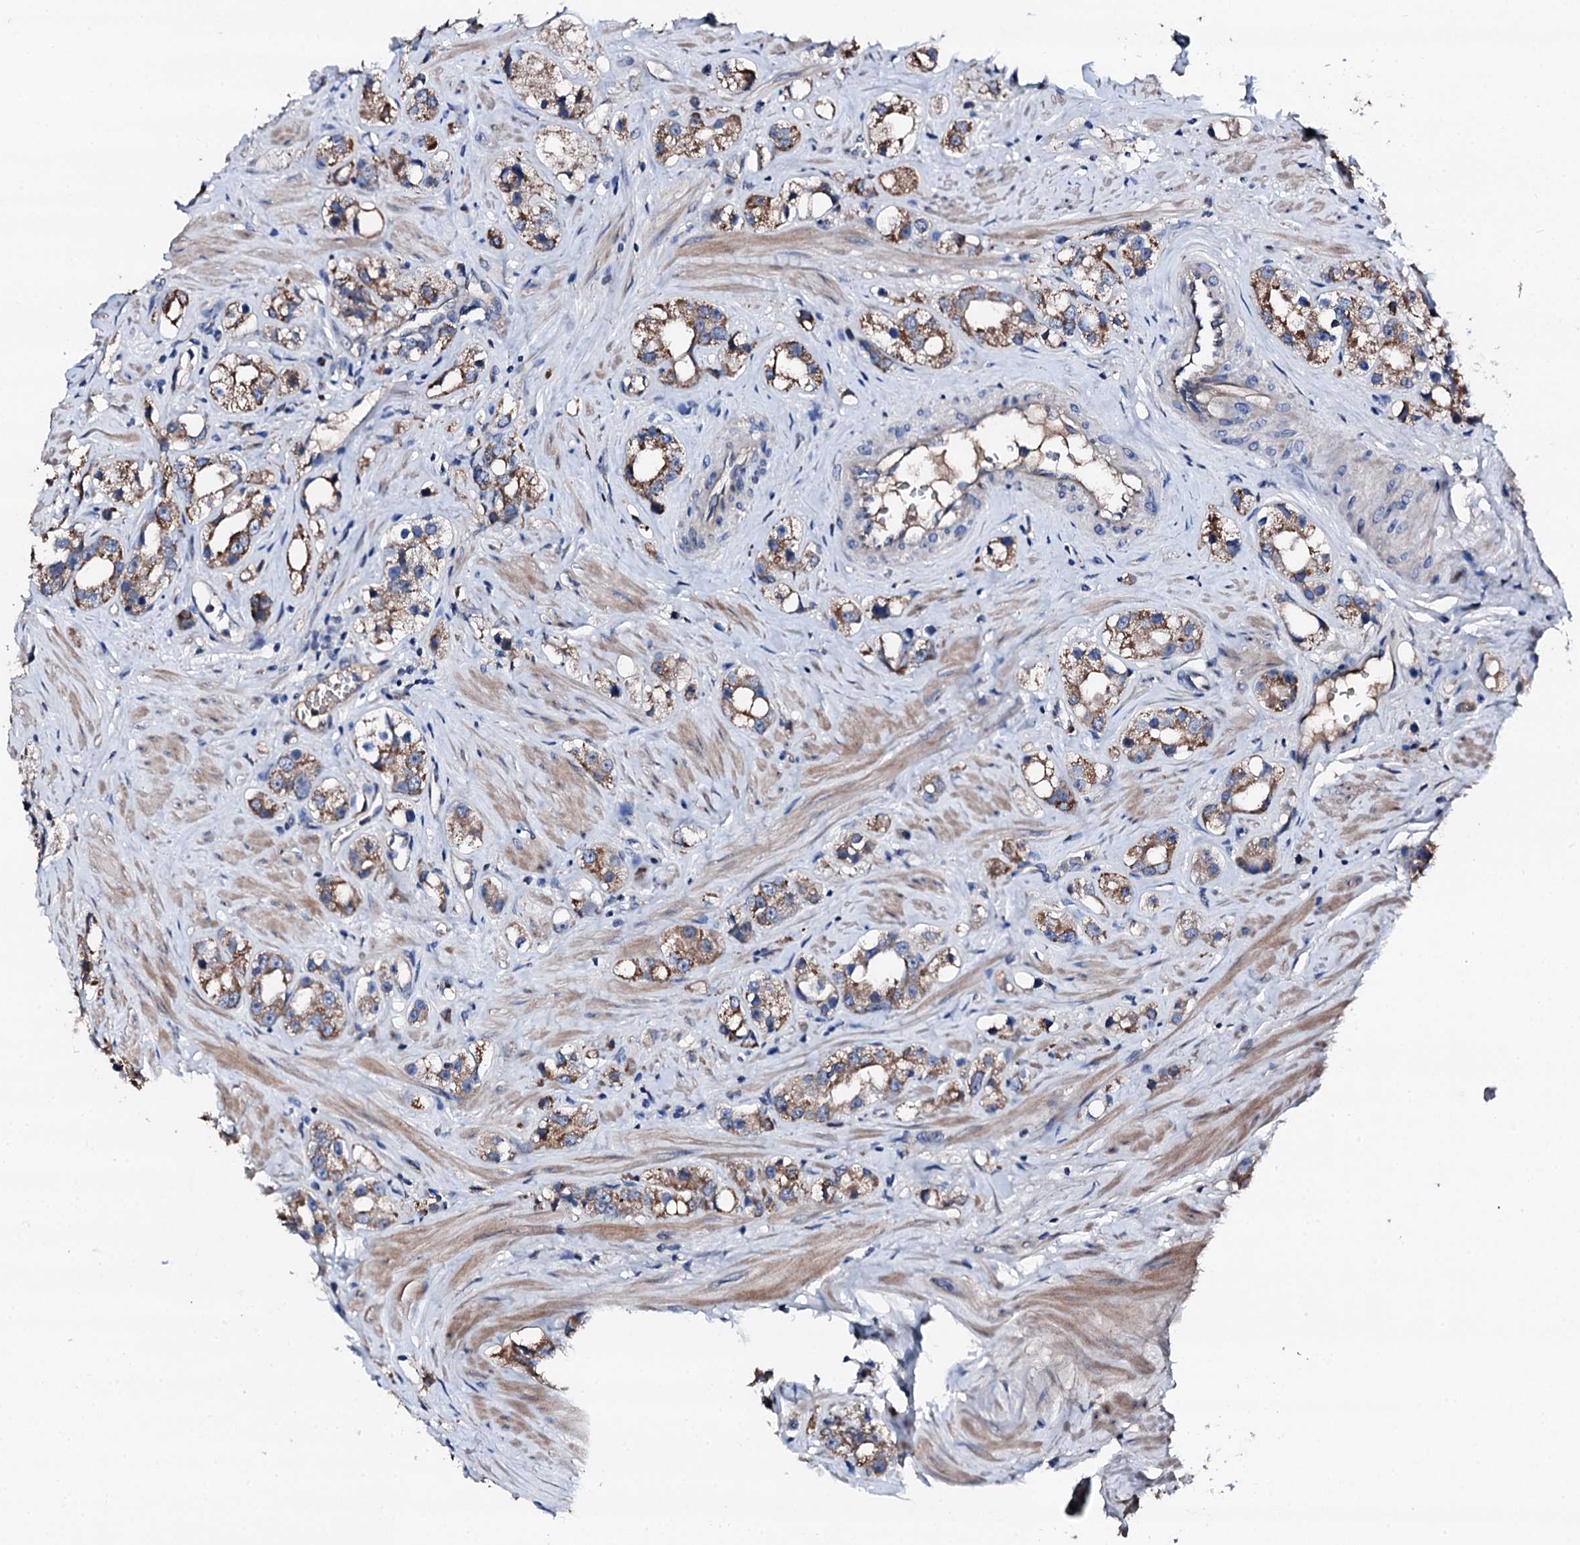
{"staining": {"intensity": "moderate", "quantity": "25%-75%", "location": "cytoplasmic/membranous"}, "tissue": "prostate cancer", "cell_type": "Tumor cells", "image_type": "cancer", "snomed": [{"axis": "morphology", "description": "Adenocarcinoma, NOS"}, {"axis": "topography", "description": "Prostate"}], "caption": "Immunohistochemistry image of neoplastic tissue: prostate cancer (adenocarcinoma) stained using immunohistochemistry (IHC) demonstrates medium levels of moderate protein expression localized specifically in the cytoplasmic/membranous of tumor cells, appearing as a cytoplasmic/membranous brown color.", "gene": "TRAFD1", "patient": {"sex": "male", "age": 79}}